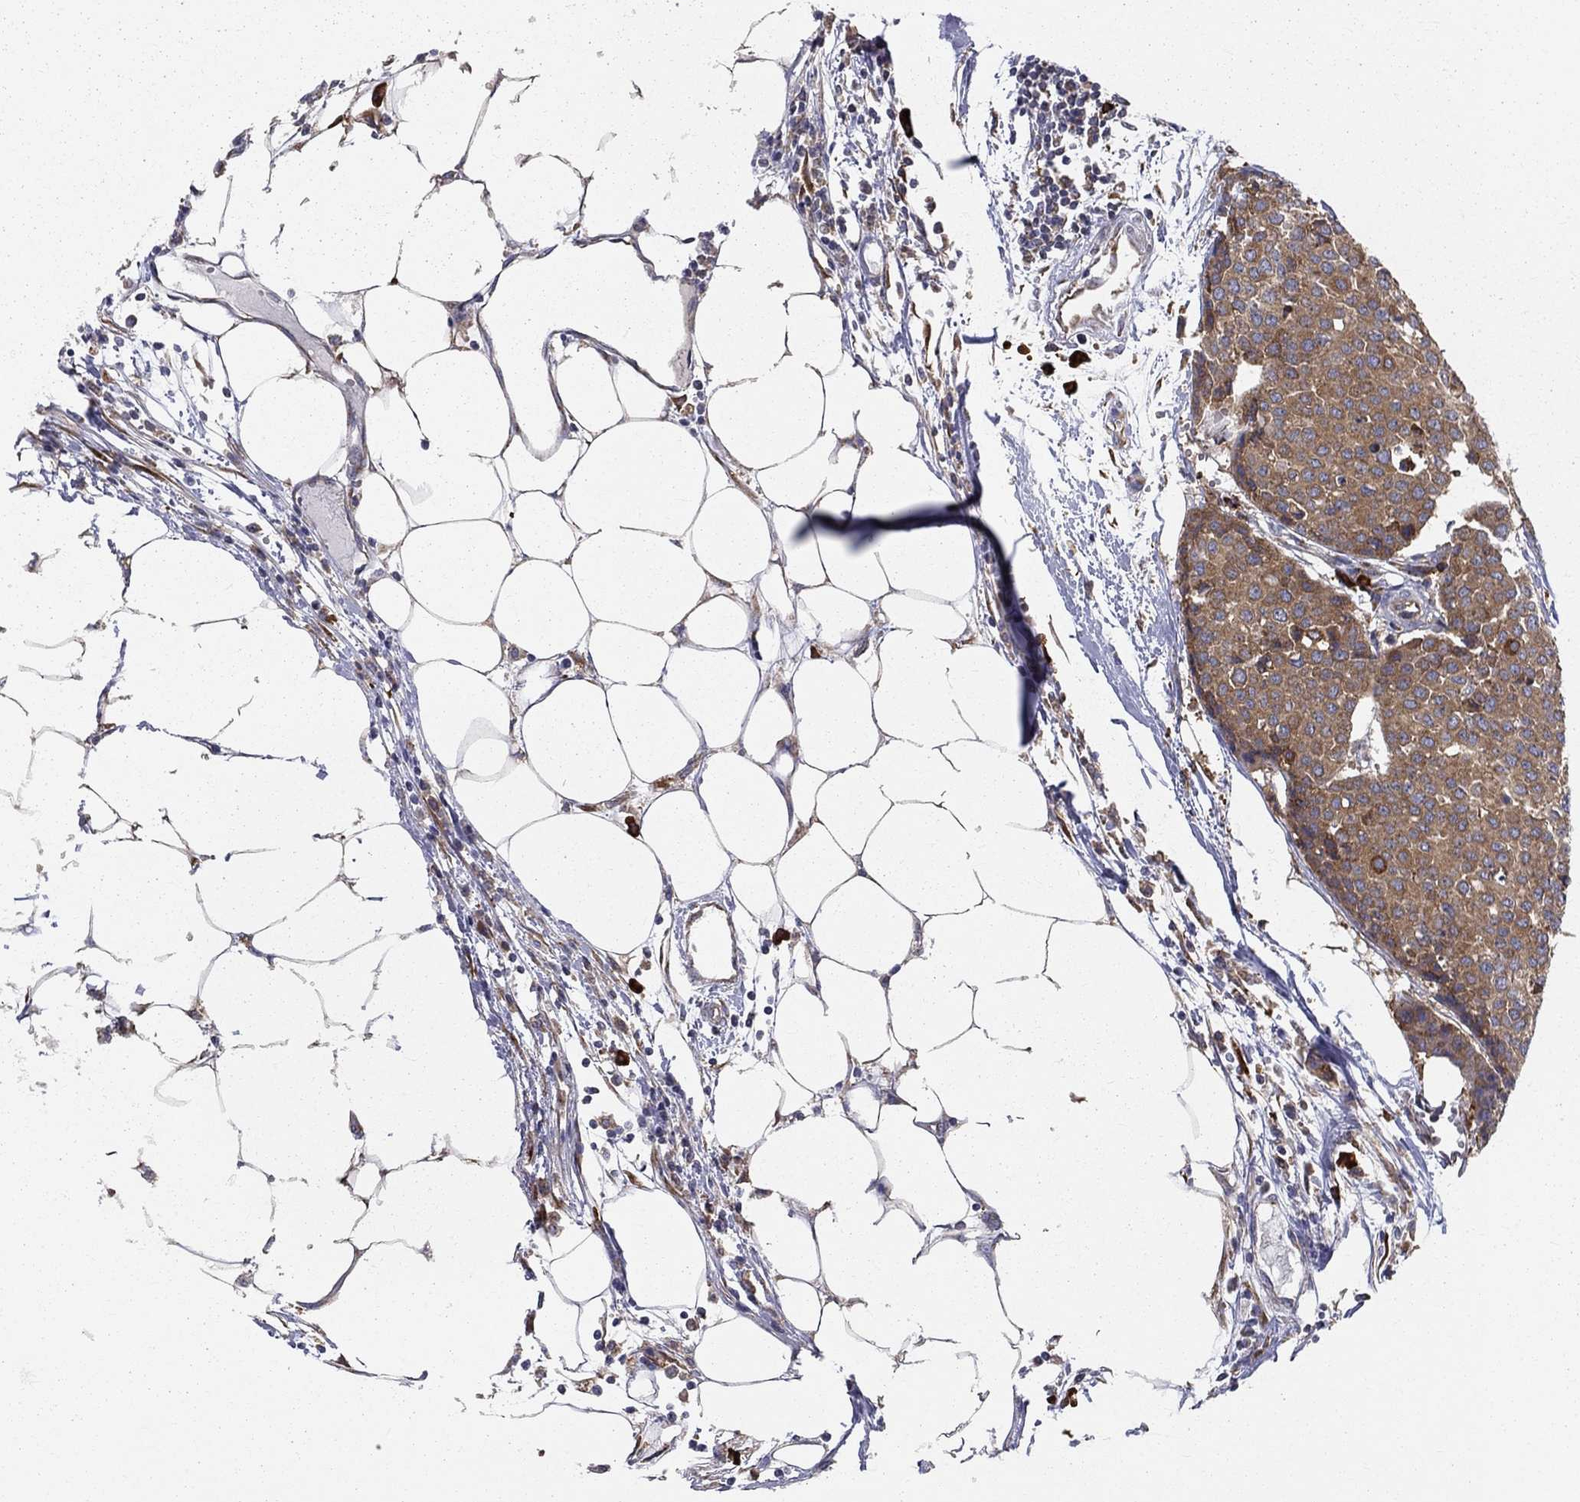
{"staining": {"intensity": "moderate", "quantity": ">75%", "location": "cytoplasmic/membranous"}, "tissue": "carcinoid", "cell_type": "Tumor cells", "image_type": "cancer", "snomed": [{"axis": "morphology", "description": "Carcinoid, malignant, NOS"}, {"axis": "topography", "description": "Colon"}], "caption": "Moderate cytoplasmic/membranous protein expression is seen in approximately >75% of tumor cells in malignant carcinoid.", "gene": "PRDX4", "patient": {"sex": "male", "age": 81}}